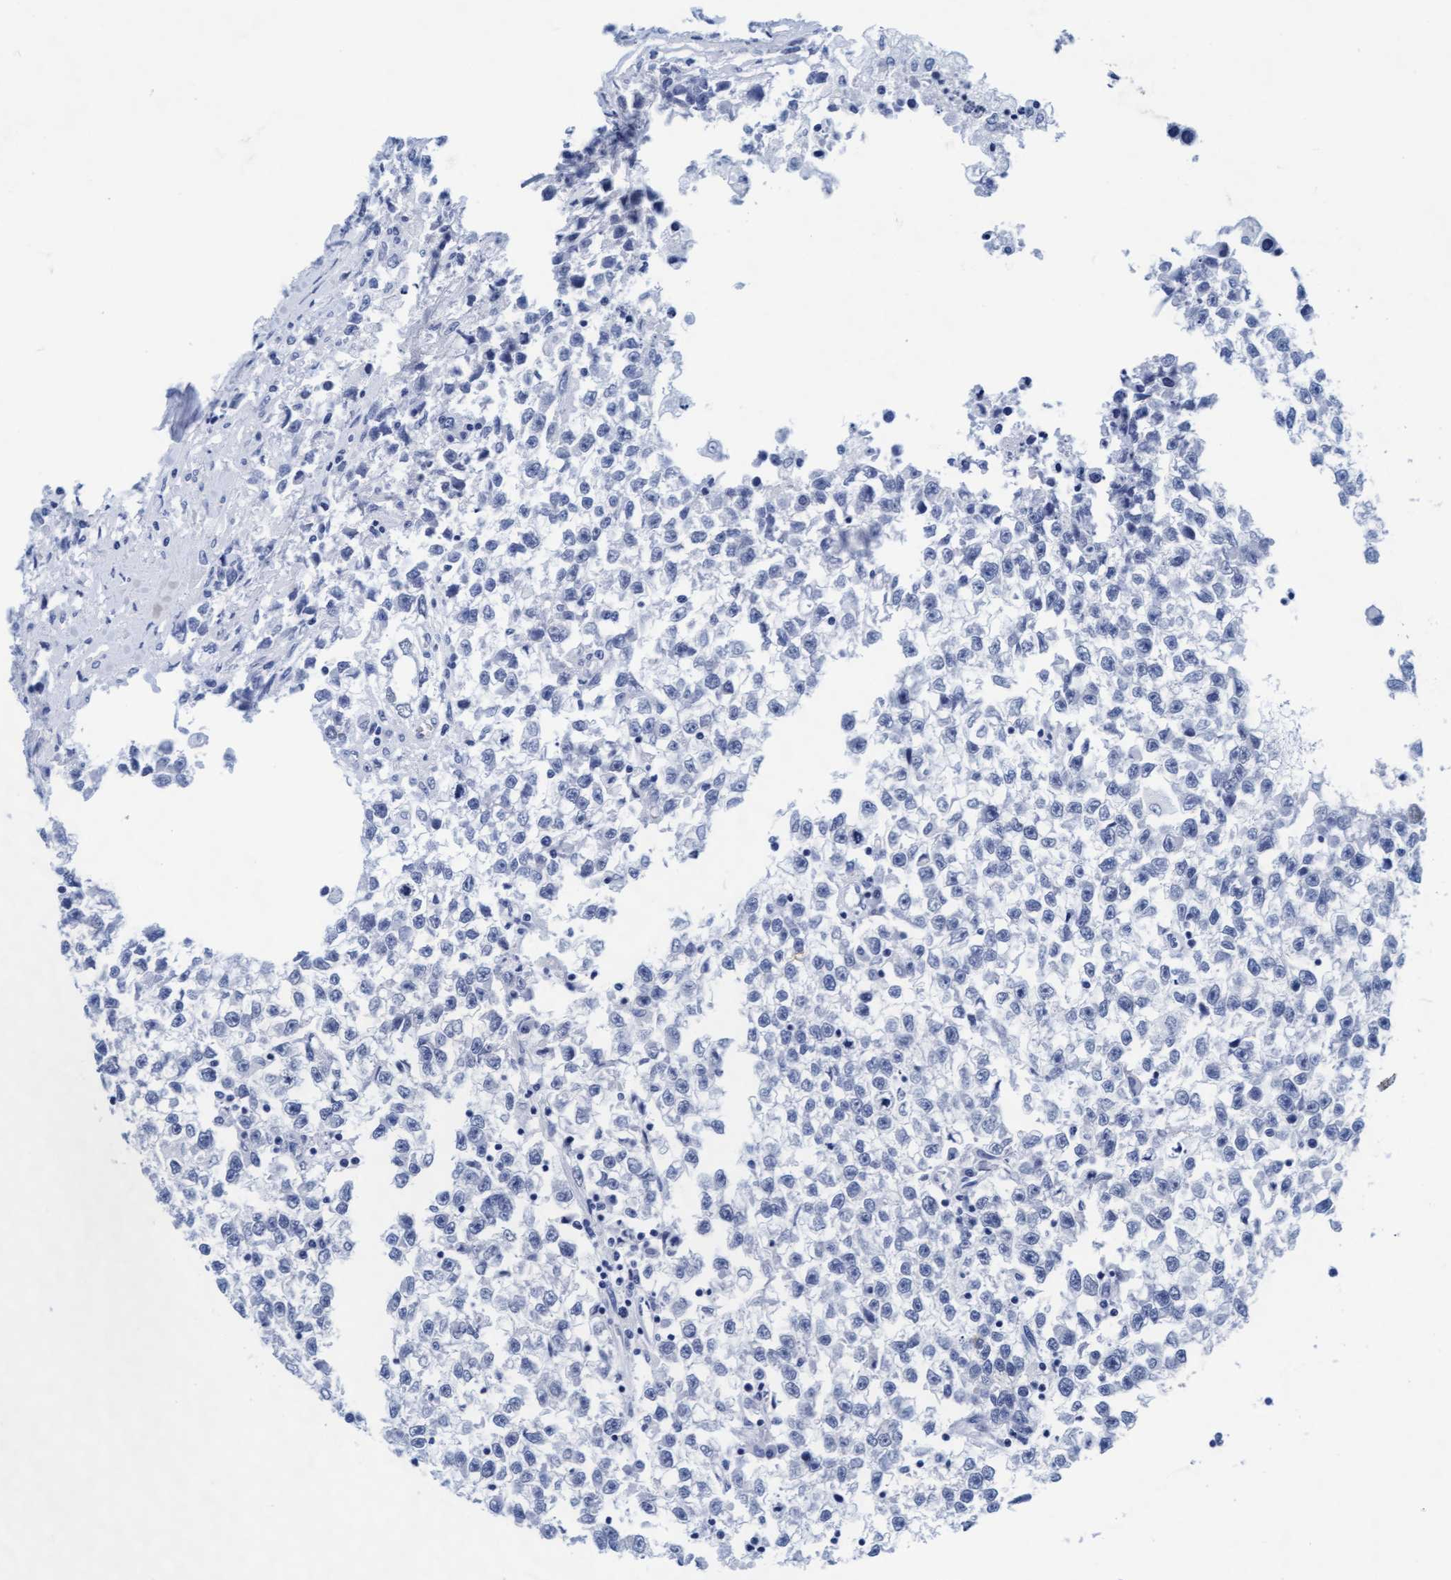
{"staining": {"intensity": "negative", "quantity": "none", "location": "none"}, "tissue": "testis cancer", "cell_type": "Tumor cells", "image_type": "cancer", "snomed": [{"axis": "morphology", "description": "Seminoma, NOS"}, {"axis": "morphology", "description": "Carcinoma, Embryonal, NOS"}, {"axis": "topography", "description": "Testis"}], "caption": "DAB (3,3'-diaminobenzidine) immunohistochemical staining of embryonal carcinoma (testis) exhibits no significant positivity in tumor cells.", "gene": "ARSG", "patient": {"sex": "male", "age": 51}}